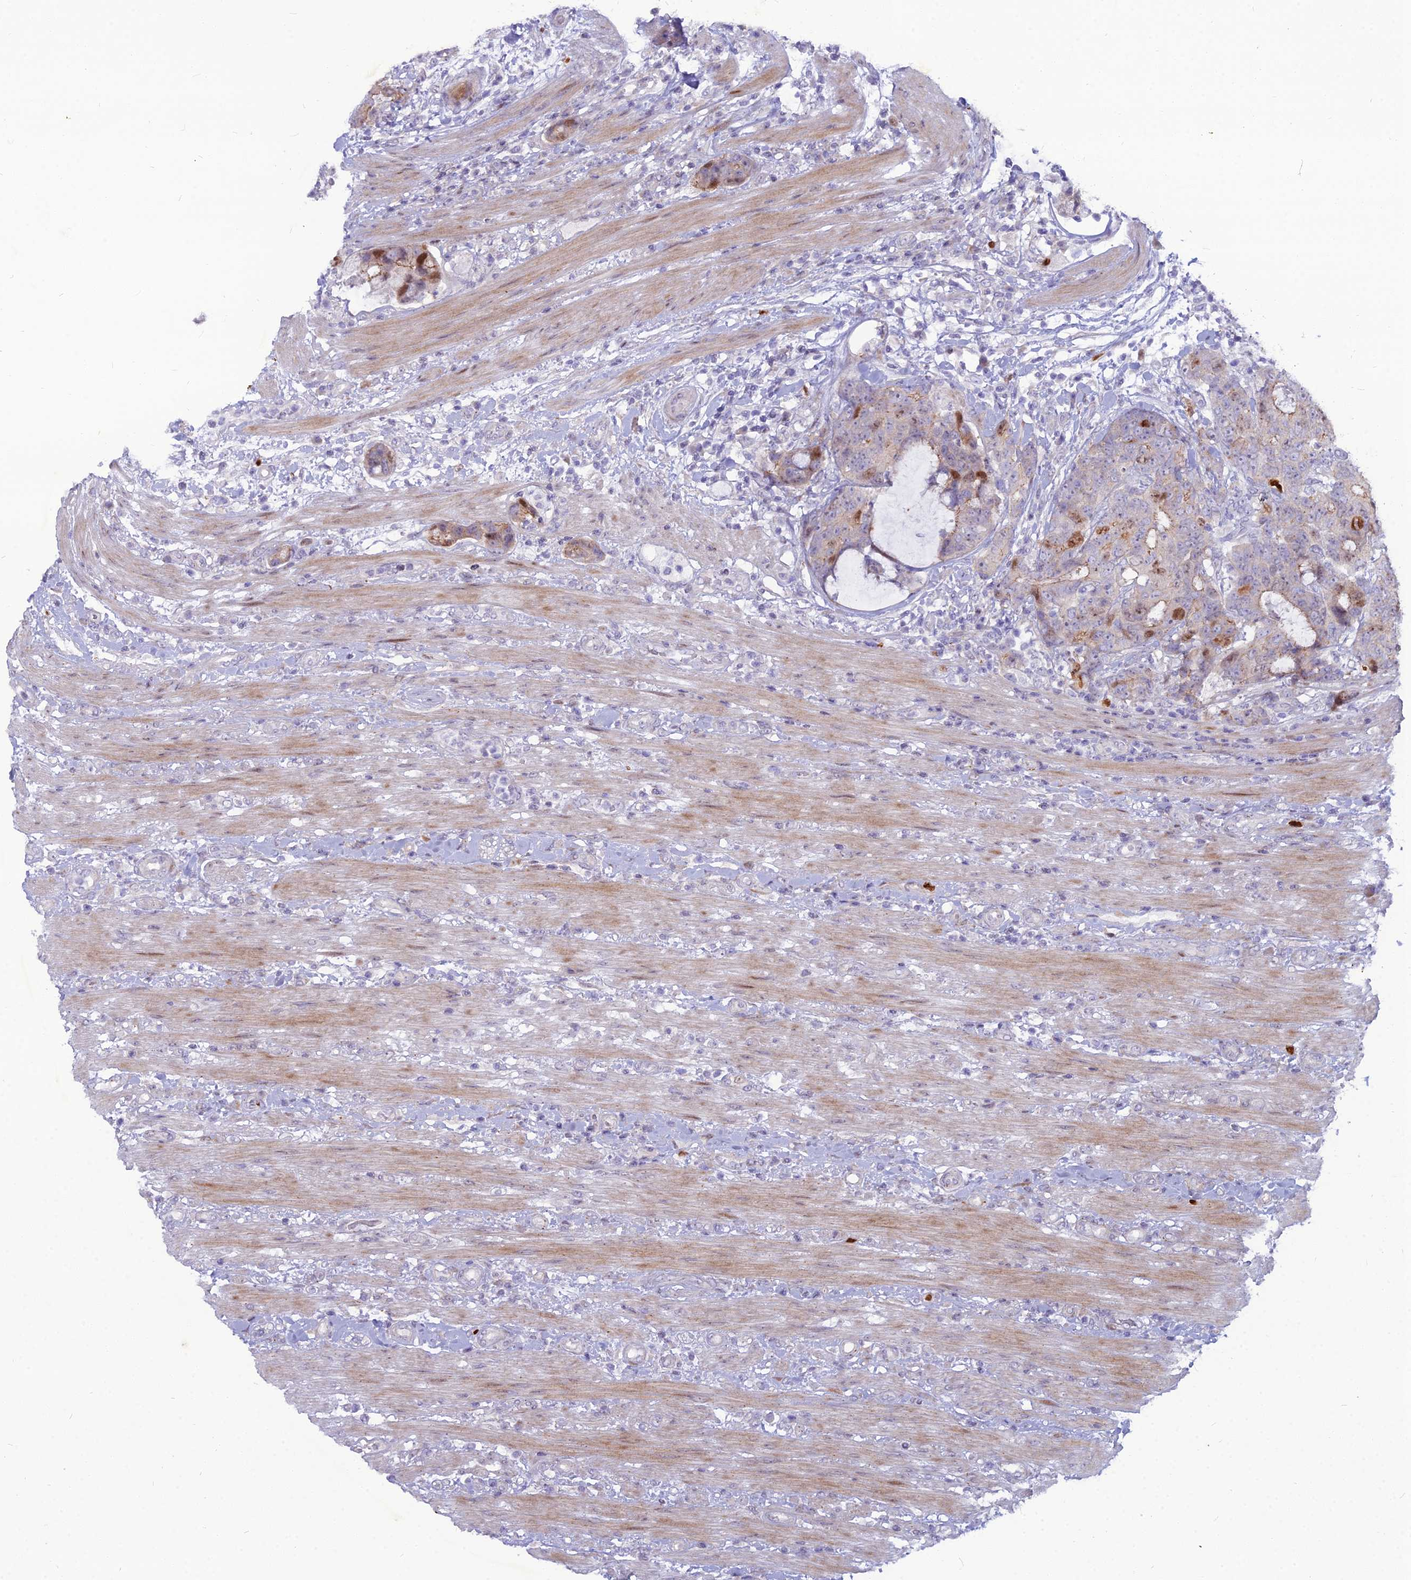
{"staining": {"intensity": "moderate", "quantity": "<25%", "location": "cytoplasmic/membranous,nuclear"}, "tissue": "colorectal cancer", "cell_type": "Tumor cells", "image_type": "cancer", "snomed": [{"axis": "morphology", "description": "Adenocarcinoma, NOS"}, {"axis": "topography", "description": "Colon"}], "caption": "Colorectal cancer stained with a brown dye shows moderate cytoplasmic/membranous and nuclear positive expression in approximately <25% of tumor cells.", "gene": "NUSAP1", "patient": {"sex": "female", "age": 82}}